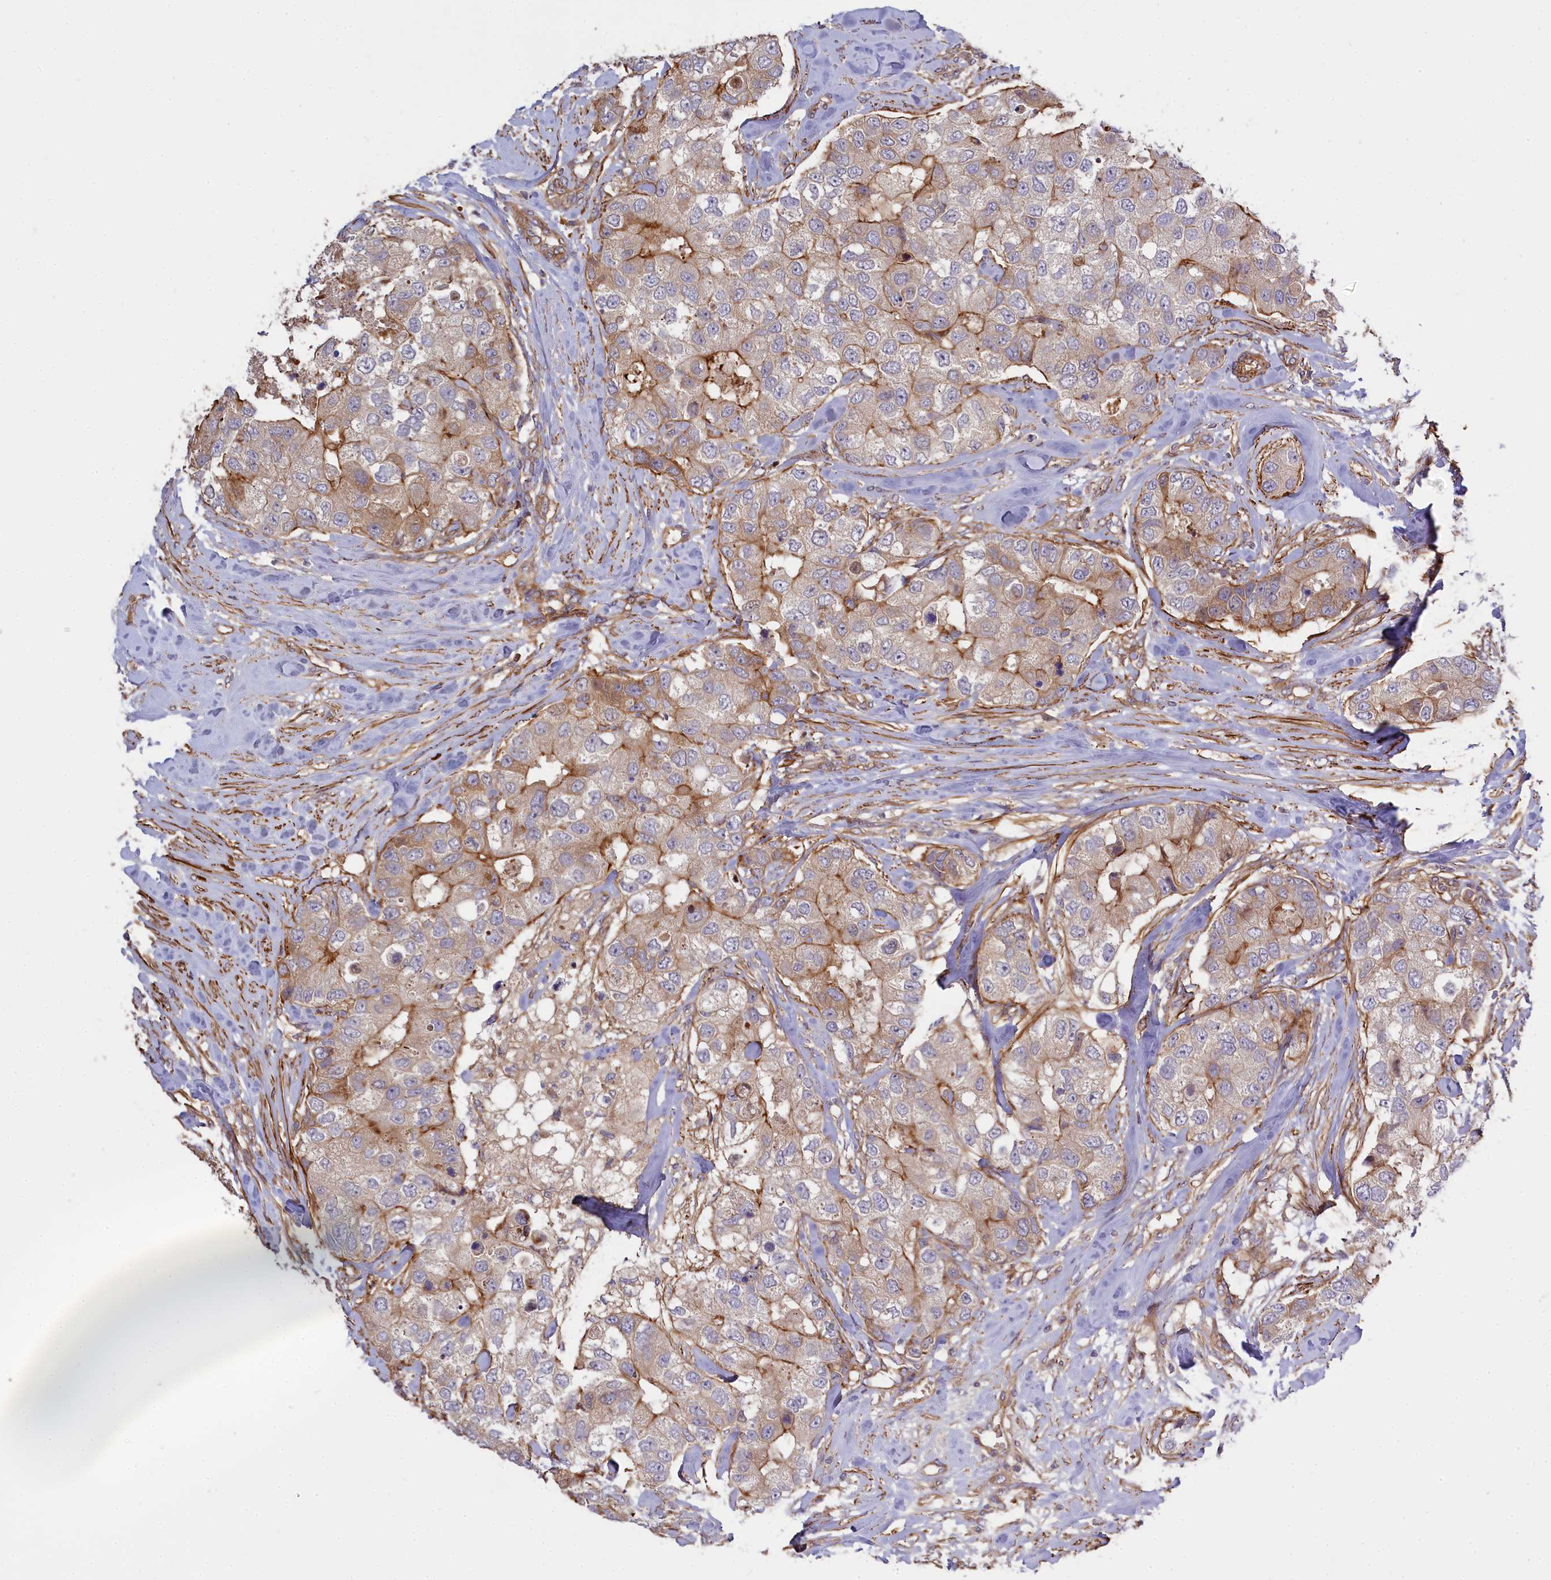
{"staining": {"intensity": "moderate", "quantity": "<25%", "location": "cytoplasmic/membranous"}, "tissue": "breast cancer", "cell_type": "Tumor cells", "image_type": "cancer", "snomed": [{"axis": "morphology", "description": "Duct carcinoma"}, {"axis": "topography", "description": "Breast"}], "caption": "IHC image of human breast infiltrating ductal carcinoma stained for a protein (brown), which shows low levels of moderate cytoplasmic/membranous positivity in approximately <25% of tumor cells.", "gene": "FUZ", "patient": {"sex": "female", "age": 62}}